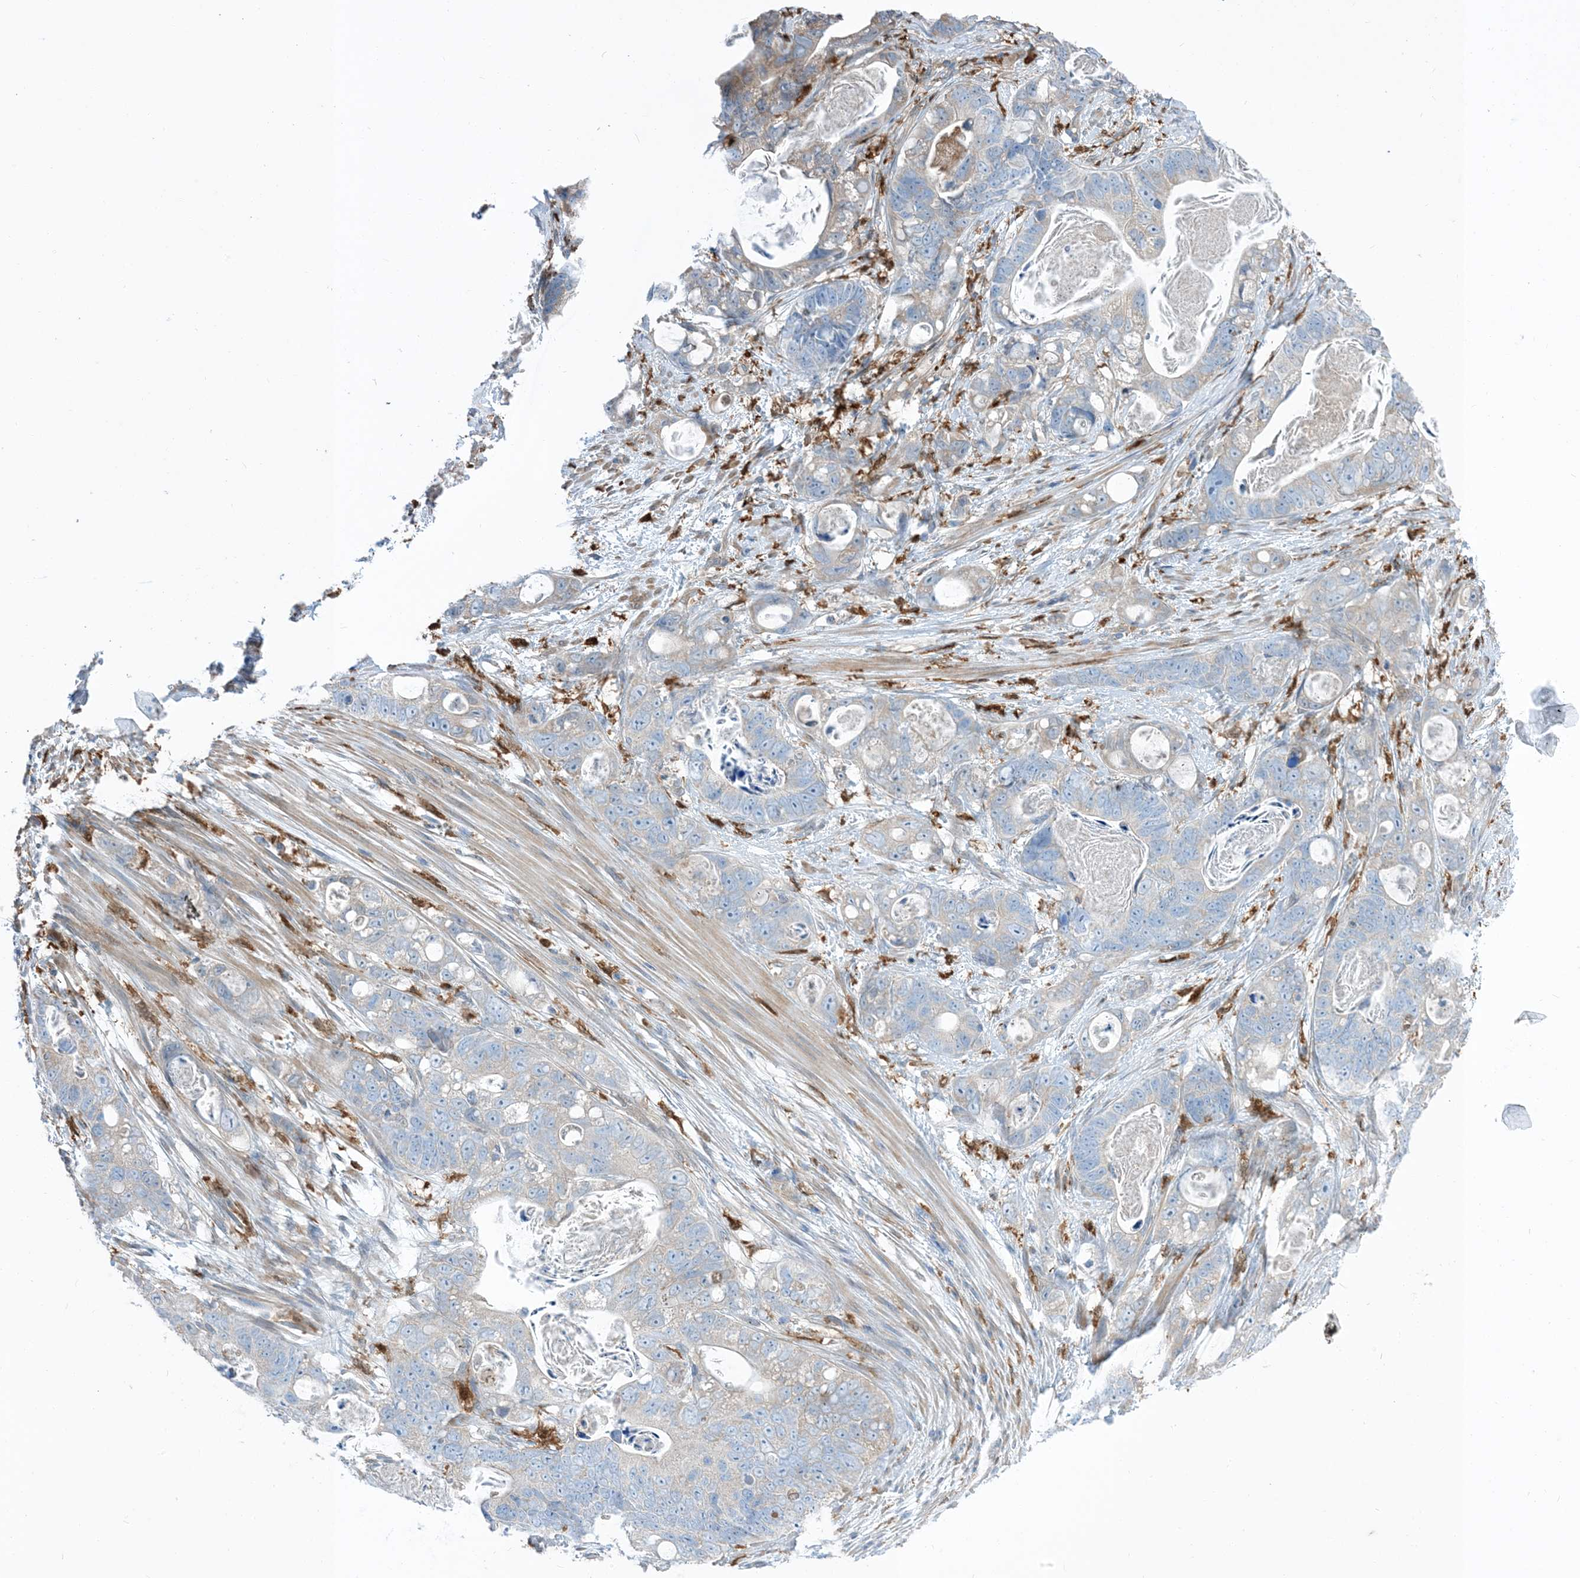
{"staining": {"intensity": "negative", "quantity": "none", "location": "none"}, "tissue": "stomach cancer", "cell_type": "Tumor cells", "image_type": "cancer", "snomed": [{"axis": "morphology", "description": "Normal tissue, NOS"}, {"axis": "morphology", "description": "Adenocarcinoma, NOS"}, {"axis": "topography", "description": "Stomach"}], "caption": "Immunohistochemistry micrograph of neoplastic tissue: human adenocarcinoma (stomach) stained with DAB (3,3'-diaminobenzidine) shows no significant protein positivity in tumor cells.", "gene": "NAGK", "patient": {"sex": "female", "age": 89}}